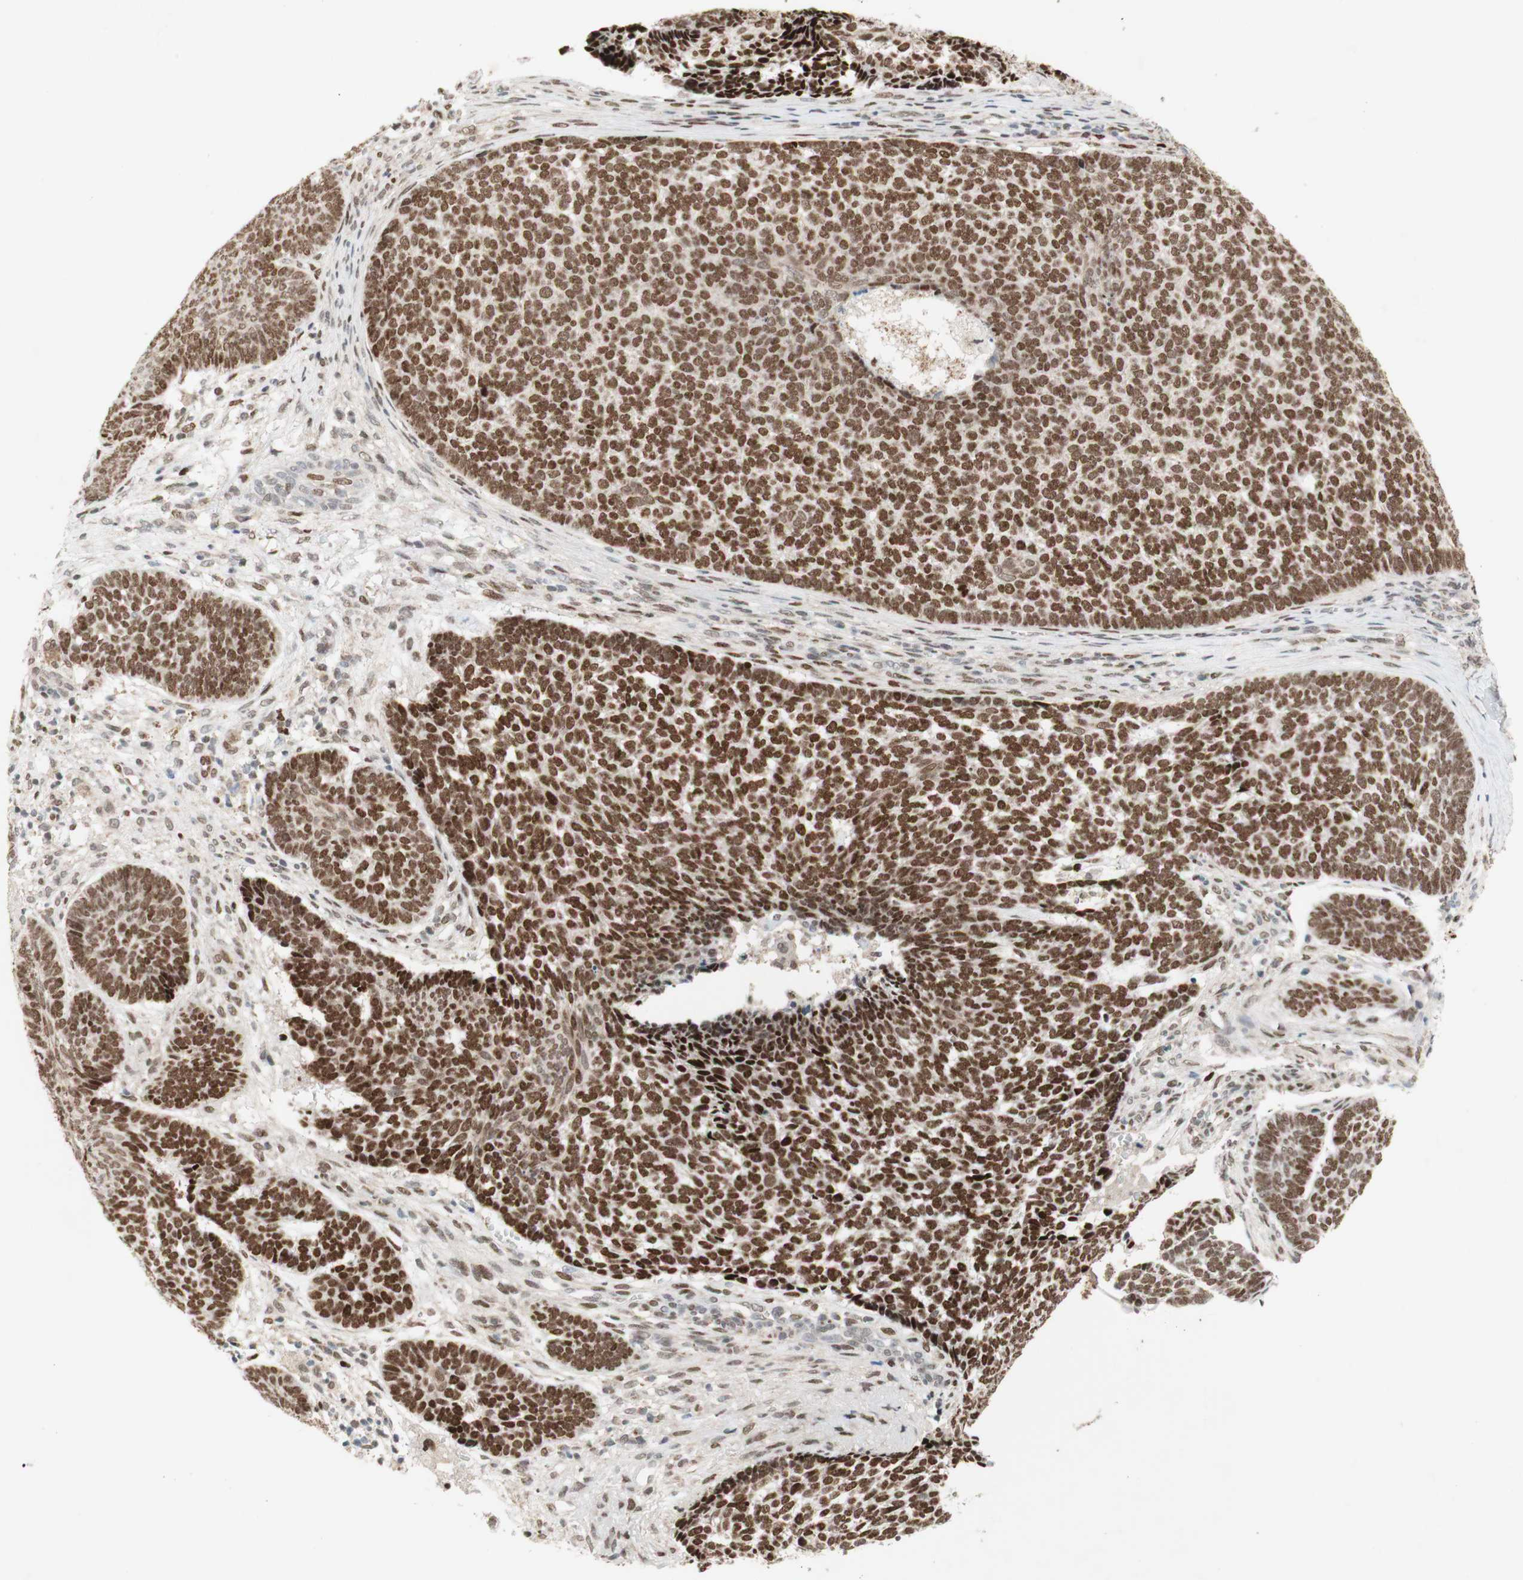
{"staining": {"intensity": "moderate", "quantity": ">75%", "location": "nuclear"}, "tissue": "skin cancer", "cell_type": "Tumor cells", "image_type": "cancer", "snomed": [{"axis": "morphology", "description": "Basal cell carcinoma"}, {"axis": "topography", "description": "Skin"}], "caption": "Skin cancer stained with a protein marker exhibits moderate staining in tumor cells.", "gene": "DNMT3A", "patient": {"sex": "male", "age": 84}}